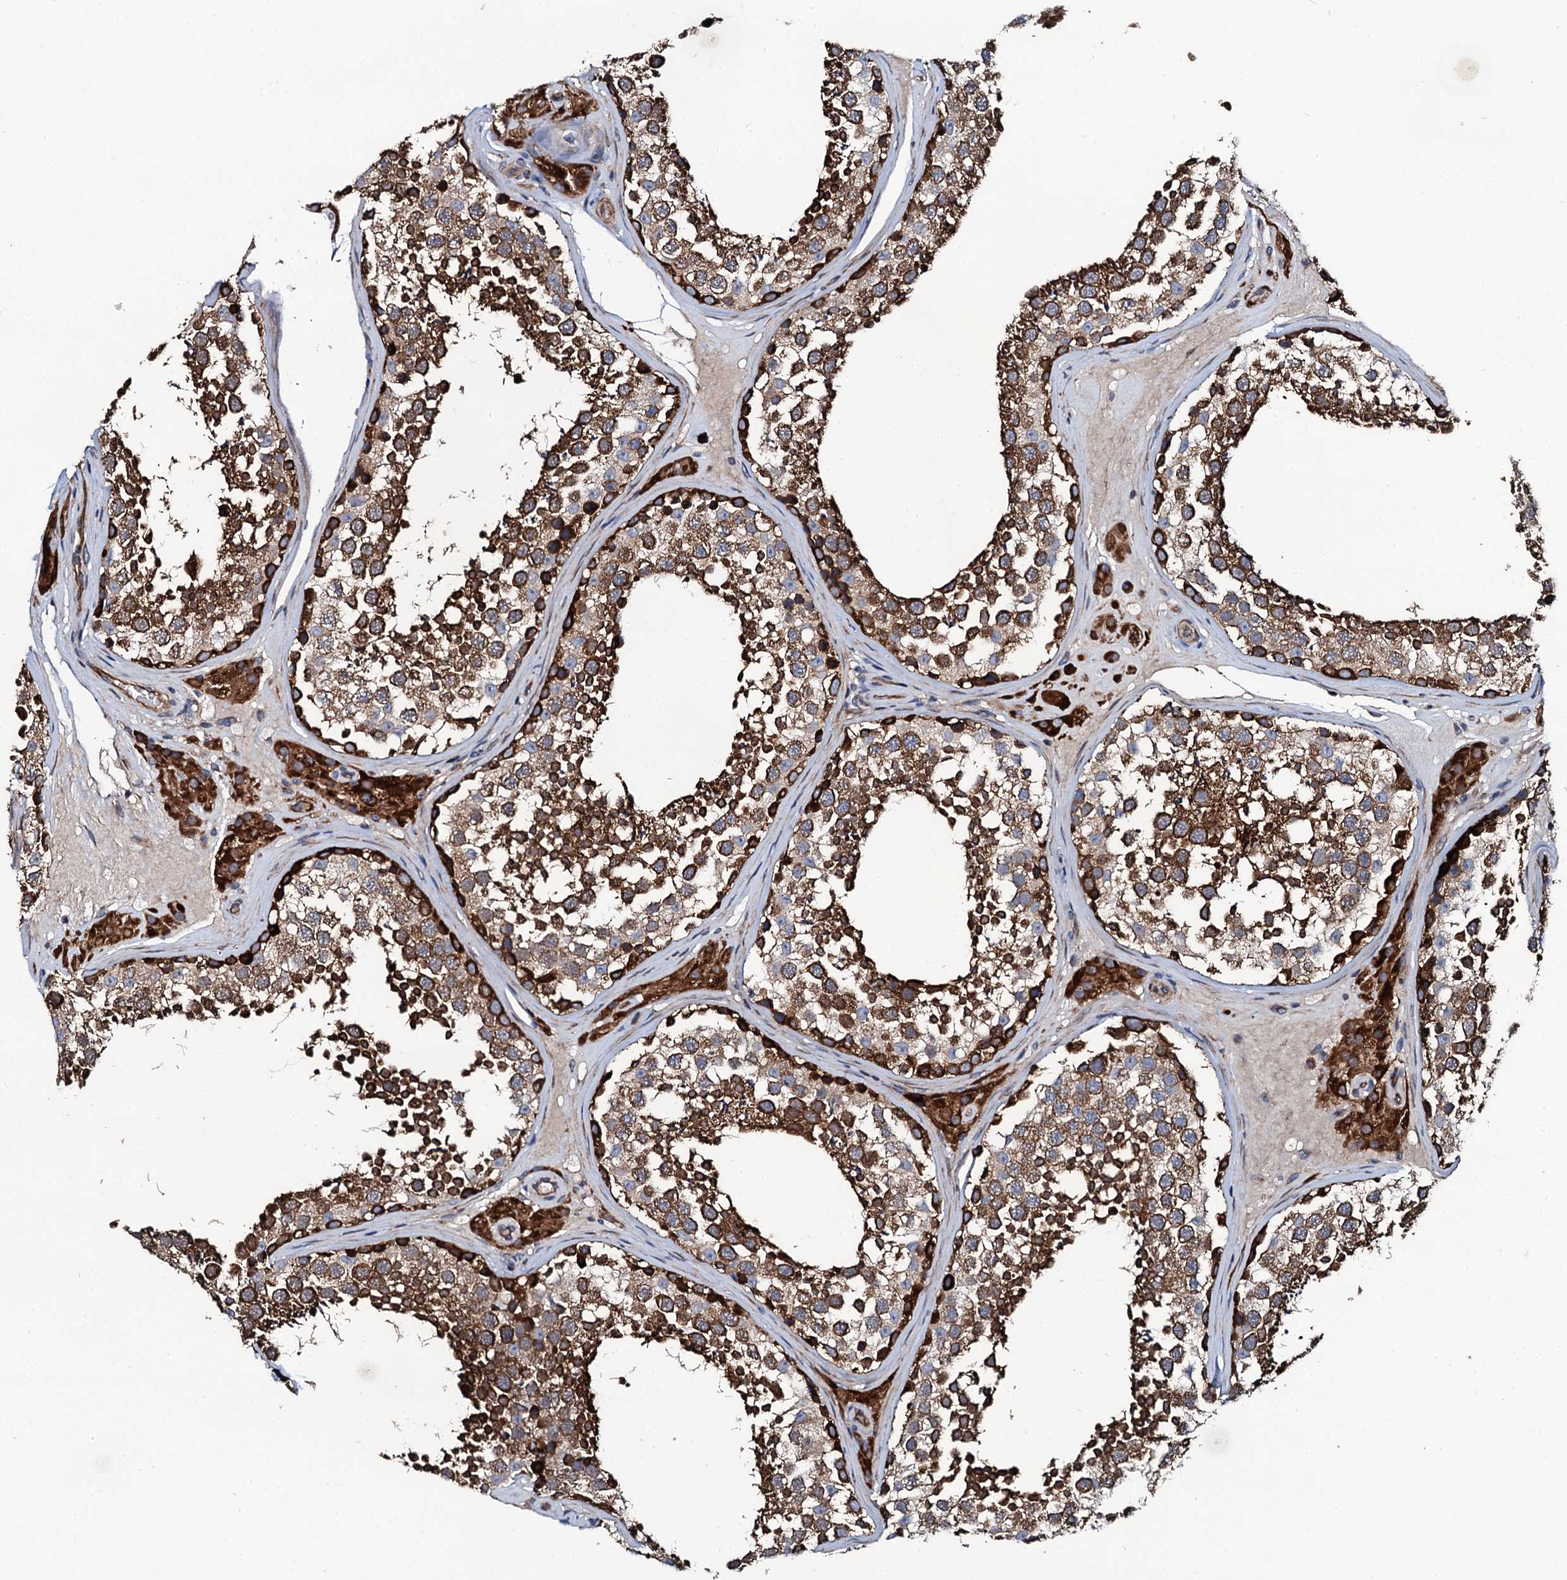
{"staining": {"intensity": "strong", "quantity": ">75%", "location": "cytoplasmic/membranous"}, "tissue": "testis", "cell_type": "Cells in seminiferous ducts", "image_type": "normal", "snomed": [{"axis": "morphology", "description": "Normal tissue, NOS"}, {"axis": "topography", "description": "Testis"}], "caption": "Immunohistochemistry (IHC) photomicrograph of unremarkable testis: human testis stained using immunohistochemistry (IHC) demonstrates high levels of strong protein expression localized specifically in the cytoplasmic/membranous of cells in seminiferous ducts, appearing as a cytoplasmic/membranous brown color.", "gene": "NEK1", "patient": {"sex": "male", "age": 46}}